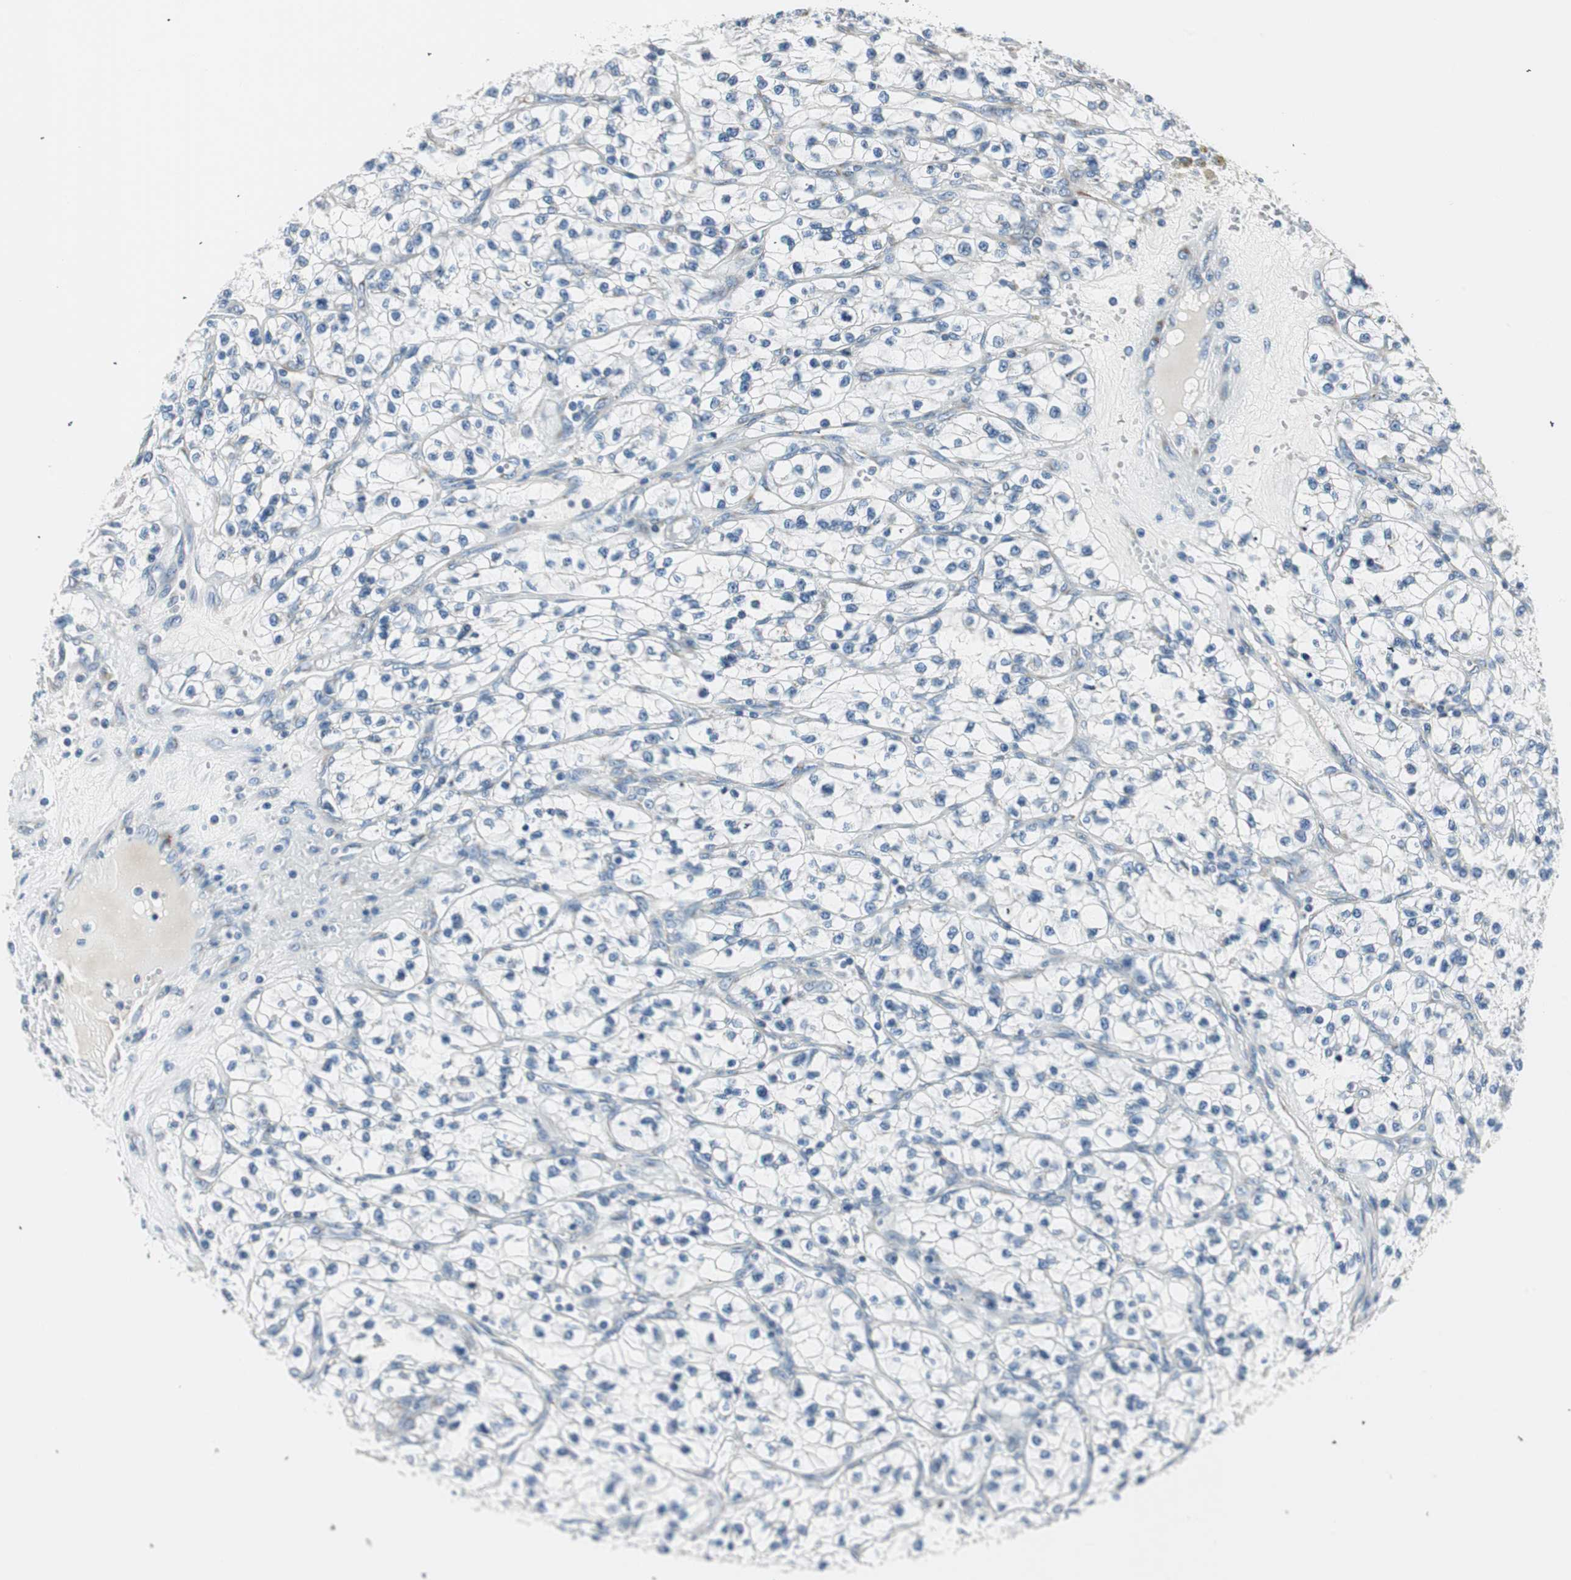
{"staining": {"intensity": "negative", "quantity": "none", "location": "none"}, "tissue": "renal cancer", "cell_type": "Tumor cells", "image_type": "cancer", "snomed": [{"axis": "morphology", "description": "Adenocarcinoma, NOS"}, {"axis": "topography", "description": "Kidney"}], "caption": "A micrograph of adenocarcinoma (renal) stained for a protein displays no brown staining in tumor cells.", "gene": "TMF1", "patient": {"sex": "female", "age": 57}}